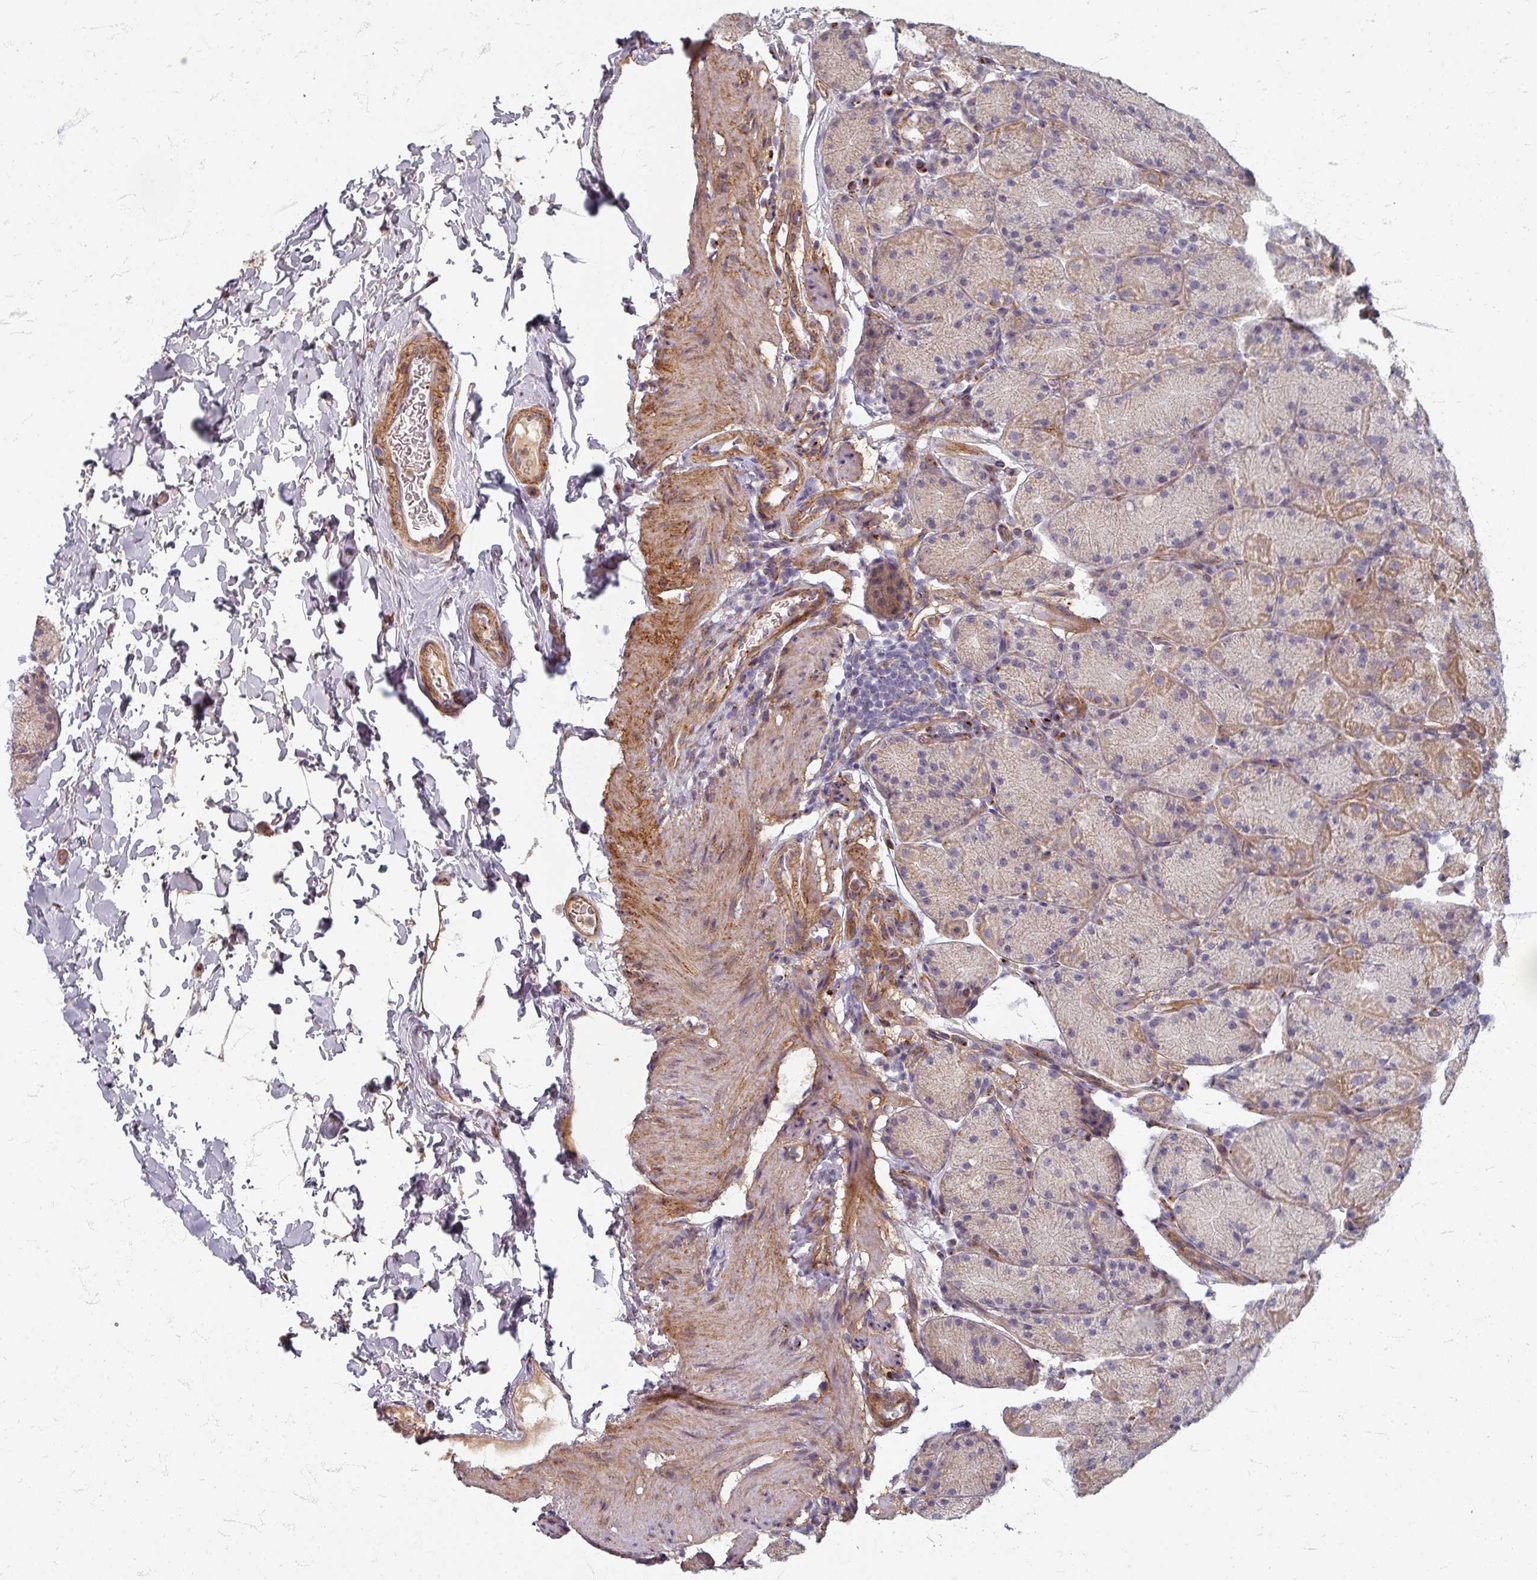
{"staining": {"intensity": "weak", "quantity": "25%-75%", "location": "cytoplasmic/membranous"}, "tissue": "stomach", "cell_type": "Glandular cells", "image_type": "normal", "snomed": [{"axis": "morphology", "description": "Normal tissue, NOS"}, {"axis": "topography", "description": "Stomach, upper"}, {"axis": "topography", "description": "Stomach, lower"}], "caption": "Protein analysis of unremarkable stomach reveals weak cytoplasmic/membranous expression in approximately 25%-75% of glandular cells. (Stains: DAB (3,3'-diaminobenzidine) in brown, nuclei in blue, Microscopy: brightfield microscopy at high magnification).", "gene": "GABARAPL1", "patient": {"sex": "male", "age": 67}}